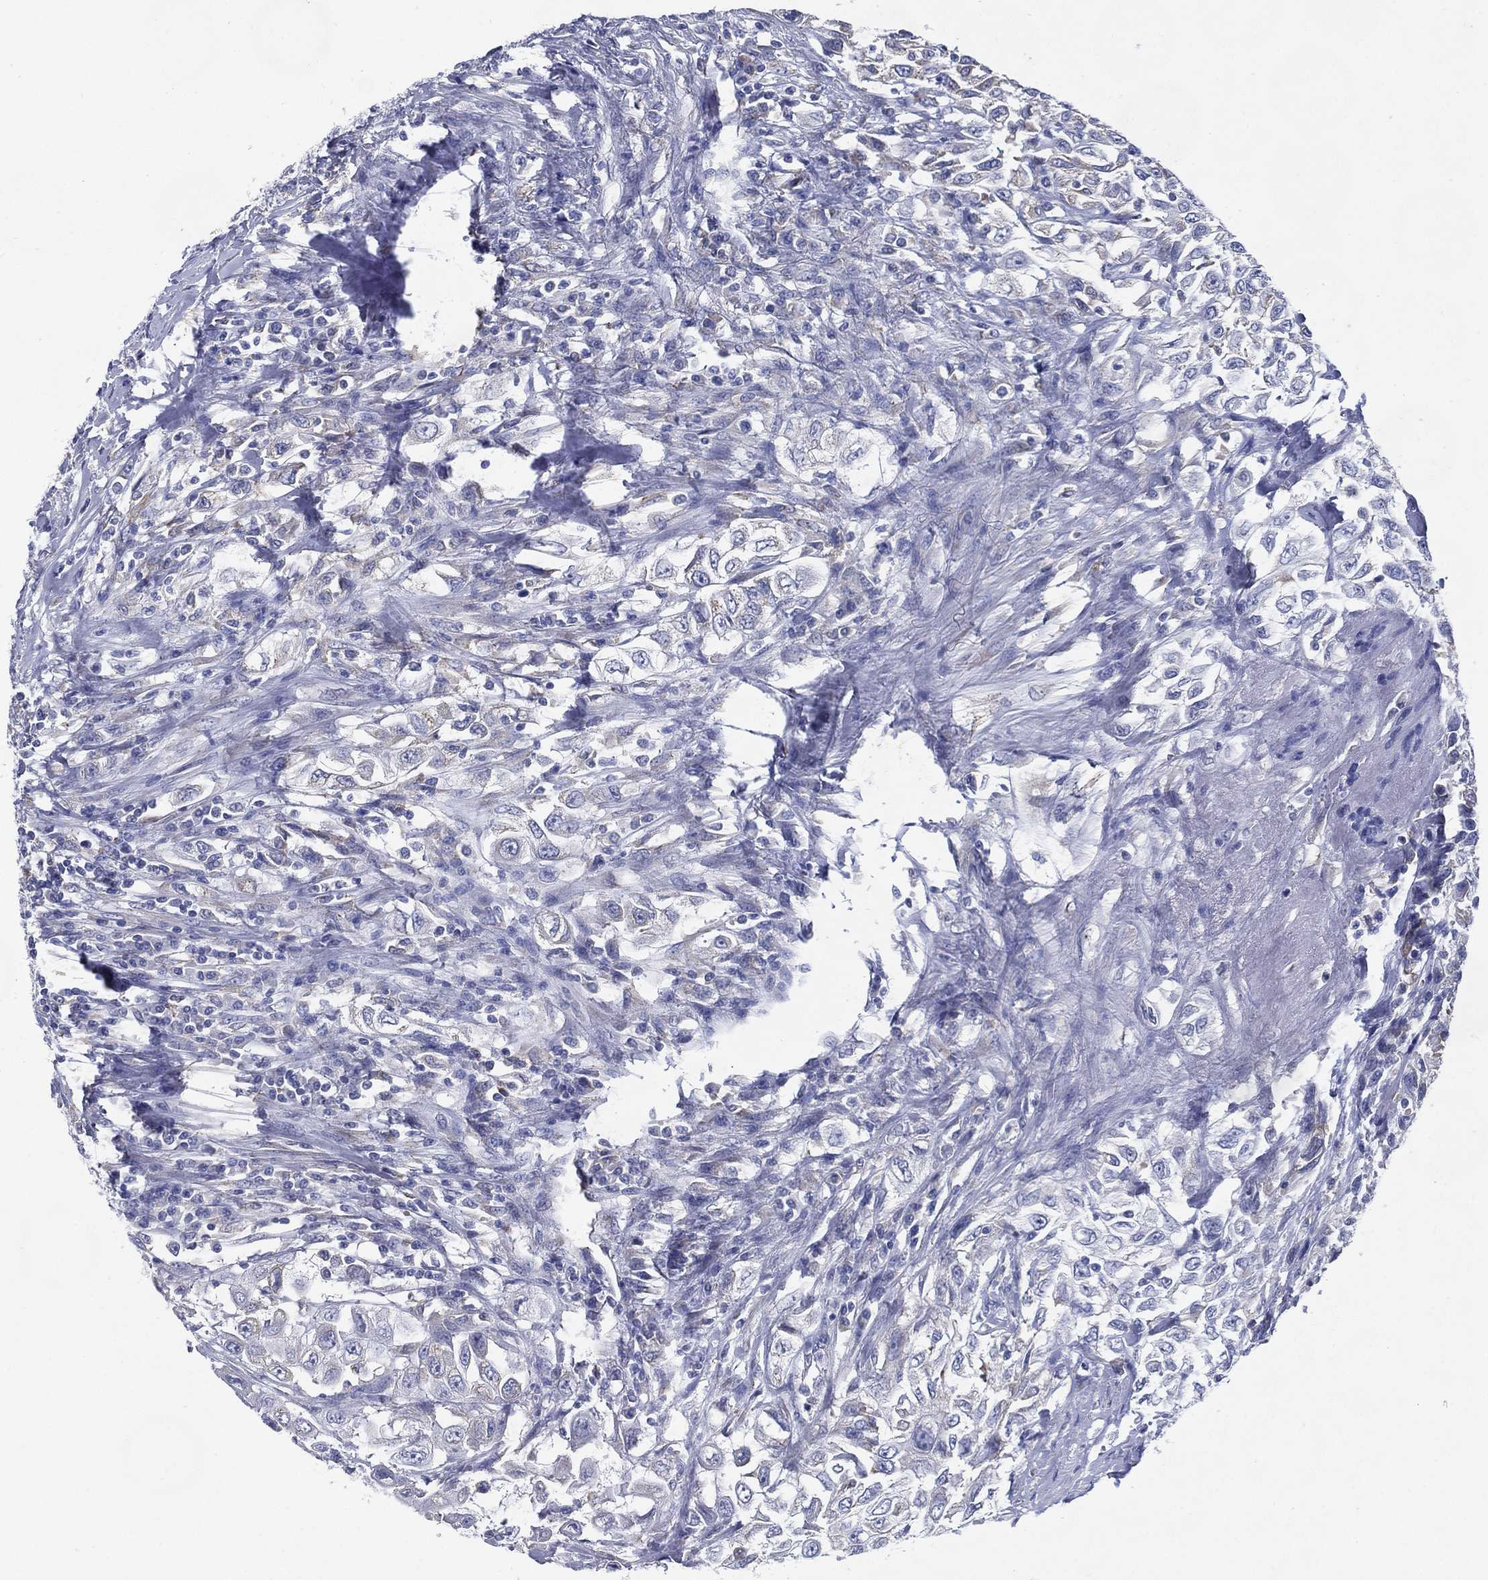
{"staining": {"intensity": "negative", "quantity": "none", "location": "none"}, "tissue": "urothelial cancer", "cell_type": "Tumor cells", "image_type": "cancer", "snomed": [{"axis": "morphology", "description": "Urothelial carcinoma, High grade"}, {"axis": "topography", "description": "Urinary bladder"}], "caption": "This is a image of immunohistochemistry staining of urothelial cancer, which shows no positivity in tumor cells.", "gene": "C19orf18", "patient": {"sex": "female", "age": 56}}